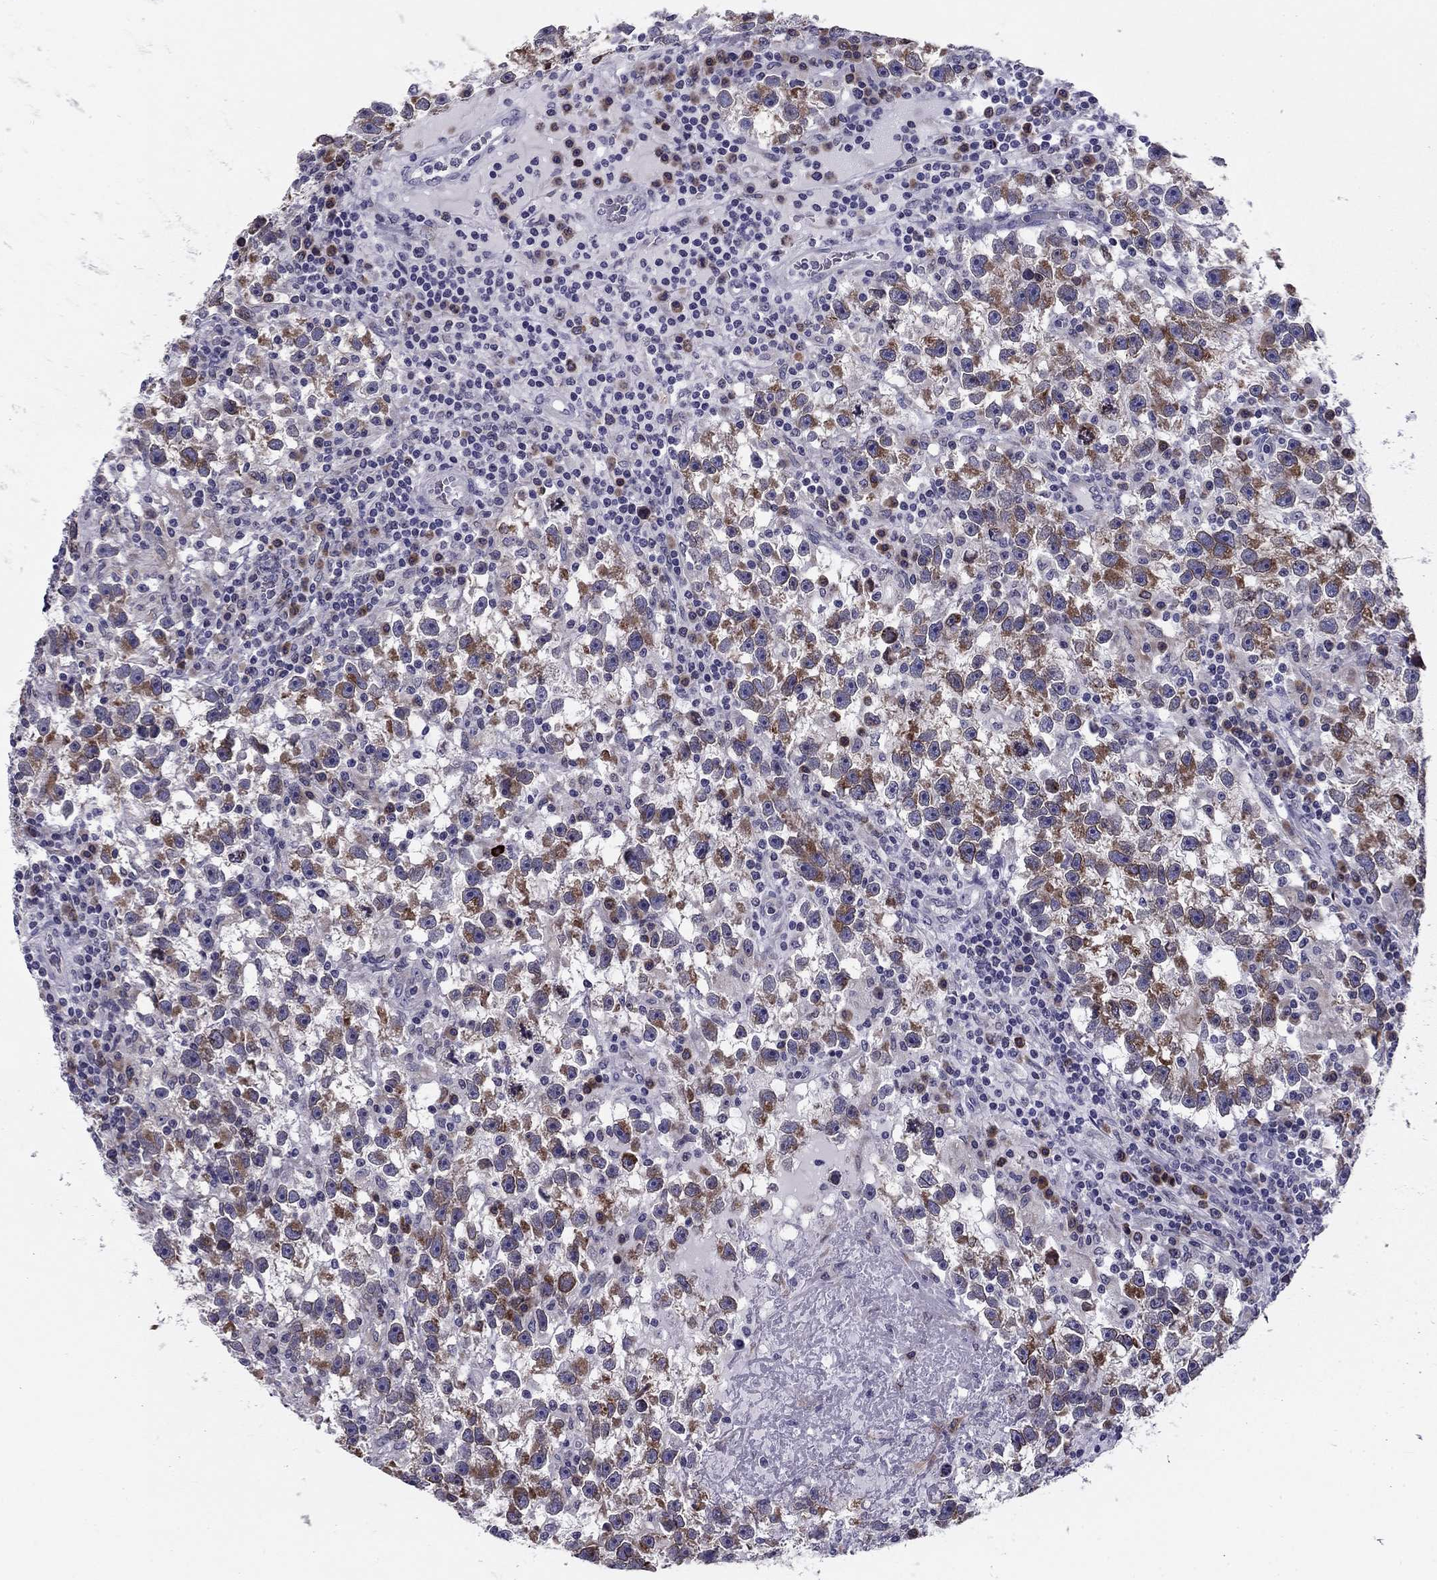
{"staining": {"intensity": "strong", "quantity": "25%-75%", "location": "cytoplasmic/membranous"}, "tissue": "testis cancer", "cell_type": "Tumor cells", "image_type": "cancer", "snomed": [{"axis": "morphology", "description": "Seminoma, NOS"}, {"axis": "topography", "description": "Testis"}], "caption": "High-power microscopy captured an immunohistochemistry image of testis seminoma, revealing strong cytoplasmic/membranous positivity in about 25%-75% of tumor cells.", "gene": "TMED3", "patient": {"sex": "male", "age": 47}}